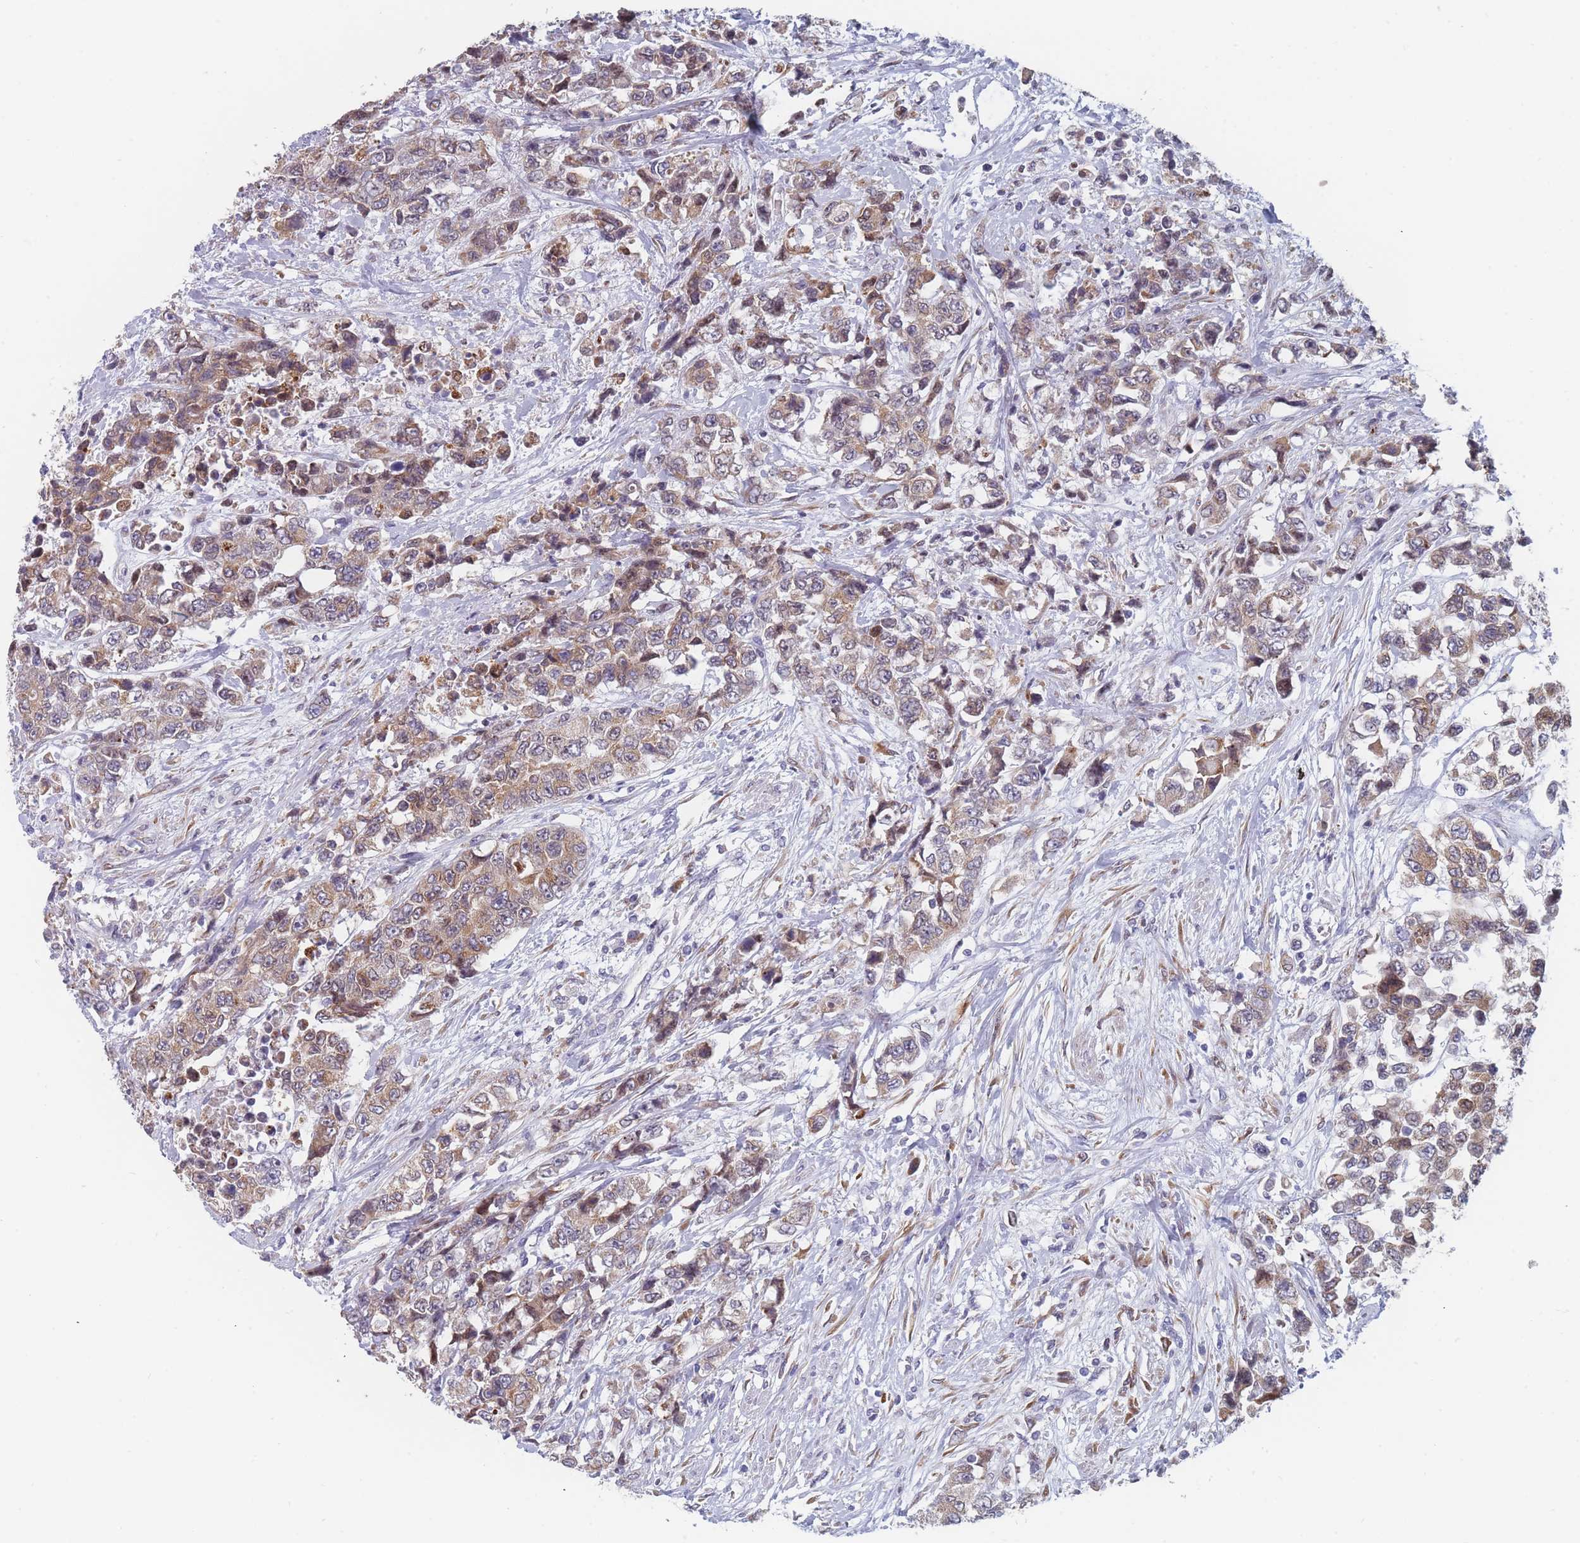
{"staining": {"intensity": "moderate", "quantity": ">75%", "location": "cytoplasmic/membranous"}, "tissue": "urothelial cancer", "cell_type": "Tumor cells", "image_type": "cancer", "snomed": [{"axis": "morphology", "description": "Urothelial carcinoma, High grade"}, {"axis": "topography", "description": "Urinary bladder"}], "caption": "An image showing moderate cytoplasmic/membranous positivity in about >75% of tumor cells in urothelial carcinoma (high-grade), as visualized by brown immunohistochemical staining.", "gene": "TMED10", "patient": {"sex": "female", "age": 78}}